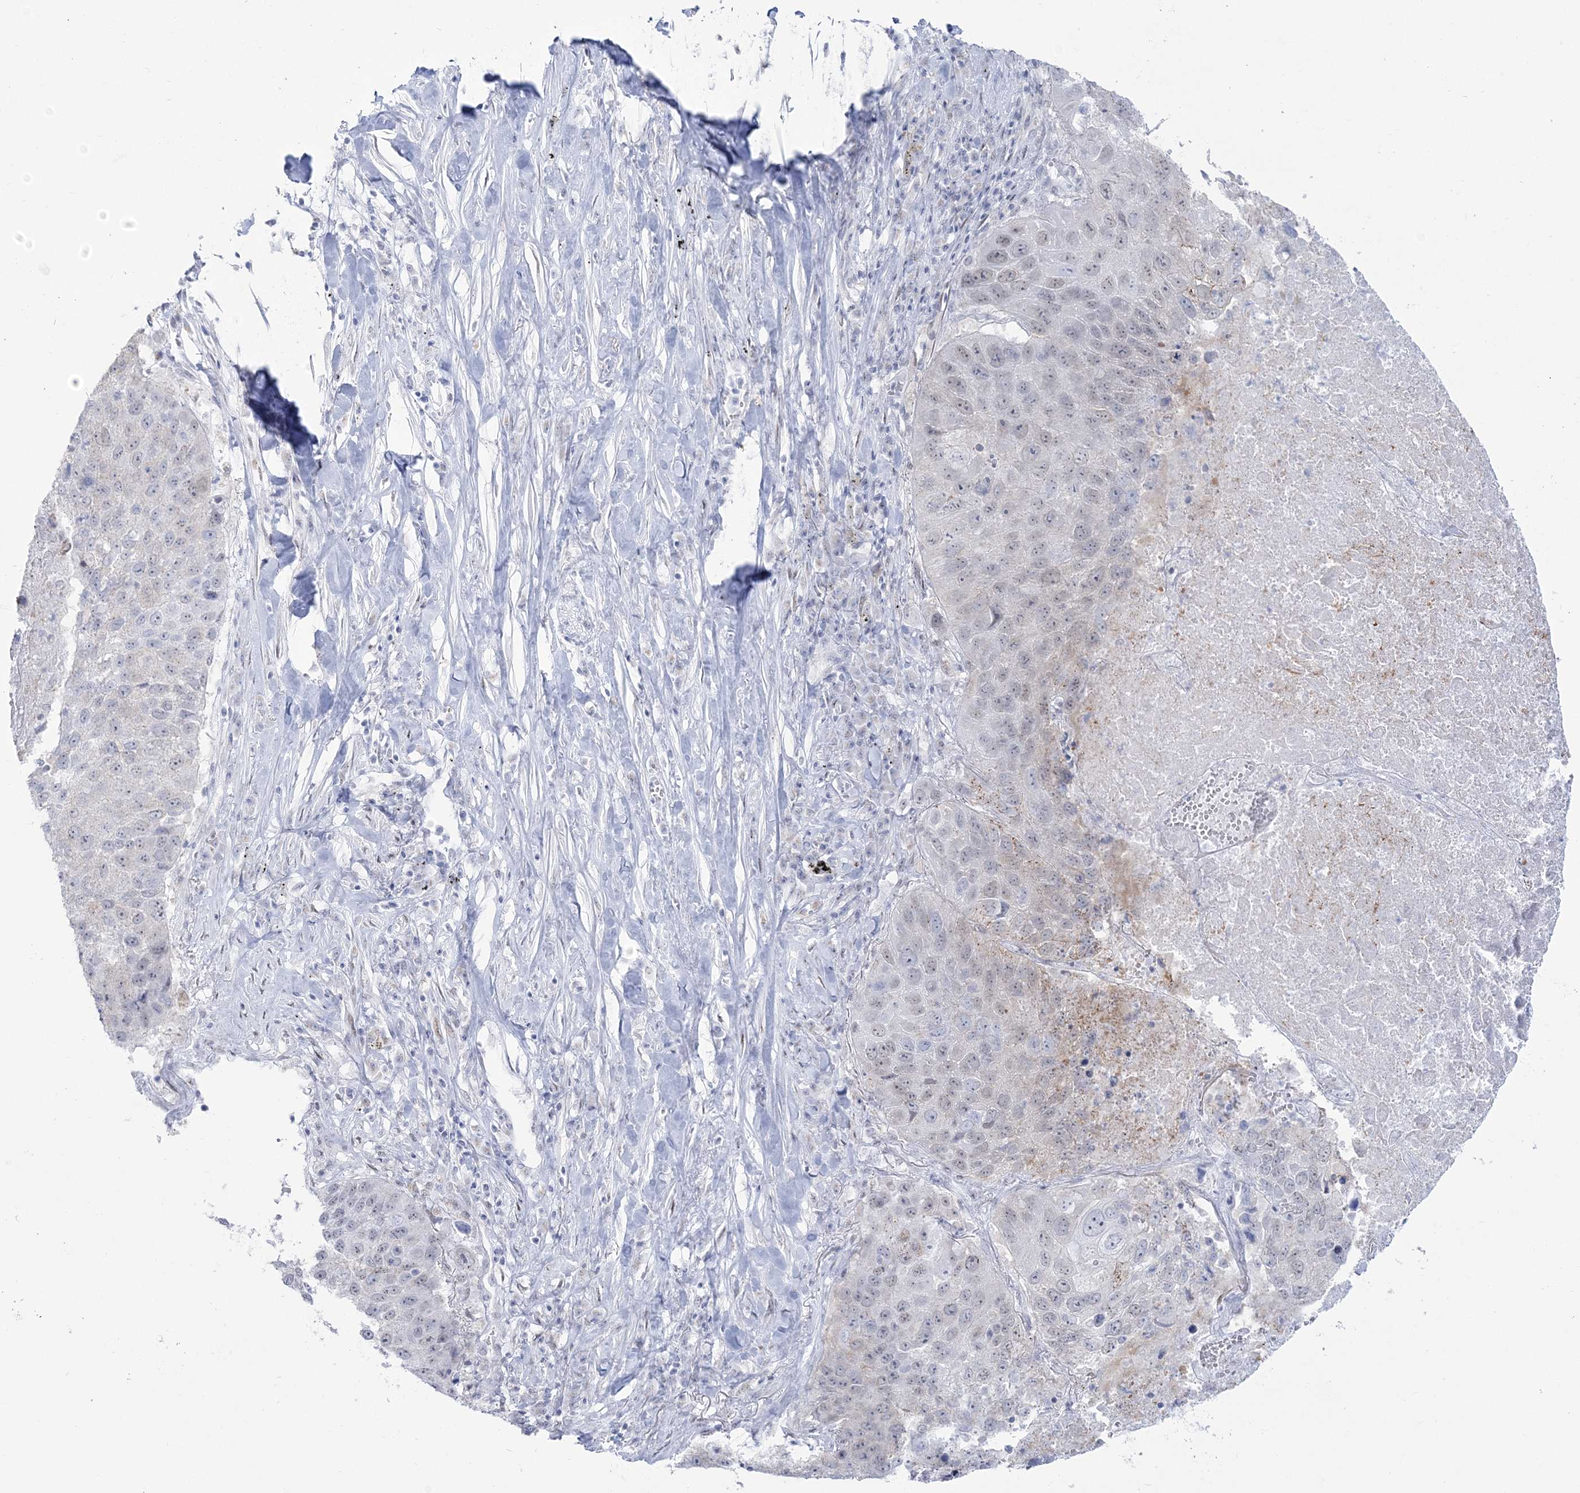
{"staining": {"intensity": "negative", "quantity": "none", "location": "none"}, "tissue": "lung cancer", "cell_type": "Tumor cells", "image_type": "cancer", "snomed": [{"axis": "morphology", "description": "Squamous cell carcinoma, NOS"}, {"axis": "topography", "description": "Lung"}], "caption": "This is a photomicrograph of IHC staining of squamous cell carcinoma (lung), which shows no positivity in tumor cells. Brightfield microscopy of IHC stained with DAB (3,3'-diaminobenzidine) (brown) and hematoxylin (blue), captured at high magnification.", "gene": "ZNF843", "patient": {"sex": "male", "age": 61}}